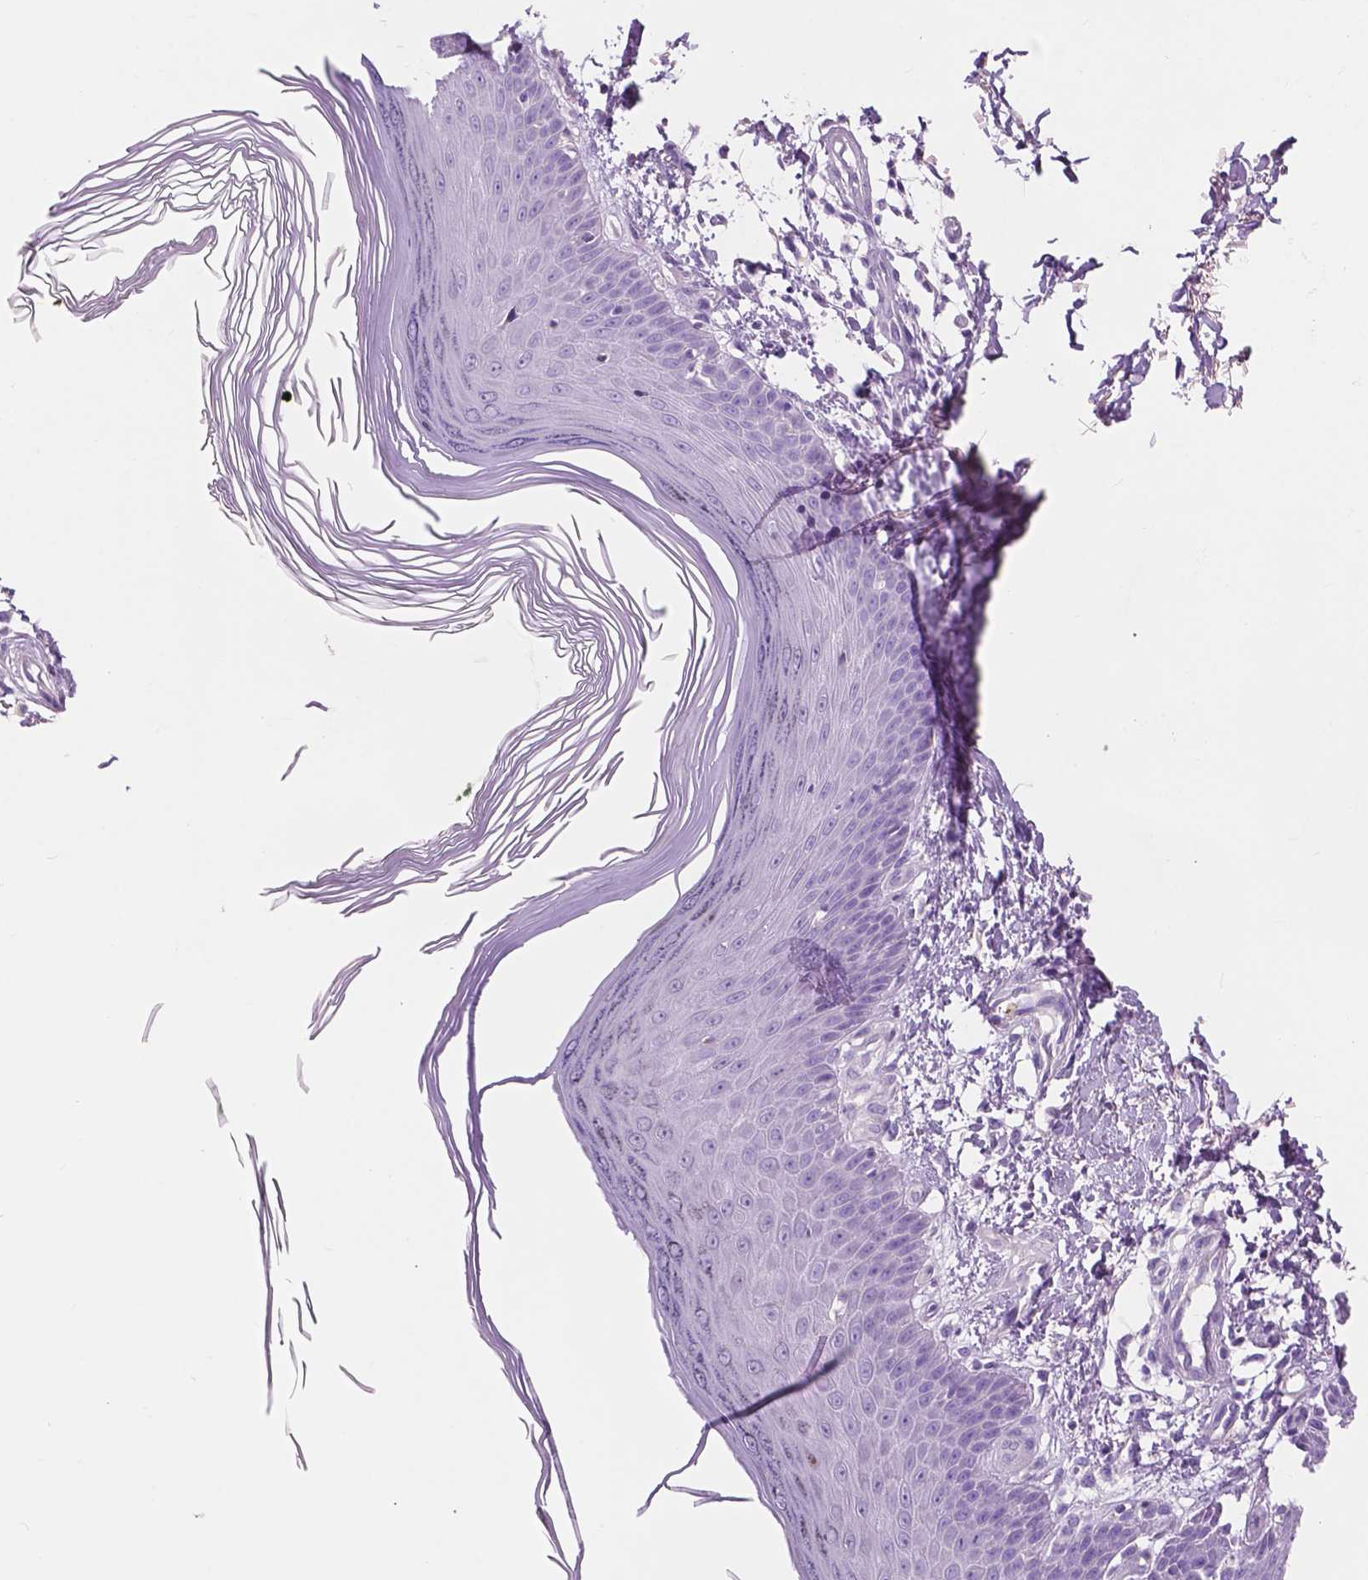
{"staining": {"intensity": "negative", "quantity": "none", "location": "none"}, "tissue": "skin", "cell_type": "Fibroblasts", "image_type": "normal", "snomed": [{"axis": "morphology", "description": "Normal tissue, NOS"}, {"axis": "topography", "description": "Skin"}], "caption": "Immunohistochemical staining of unremarkable skin displays no significant positivity in fibroblasts. Brightfield microscopy of immunohistochemistry (IHC) stained with DAB (brown) and hematoxylin (blue), captured at high magnification.", "gene": "CUZD1", "patient": {"sex": "female", "age": 62}}